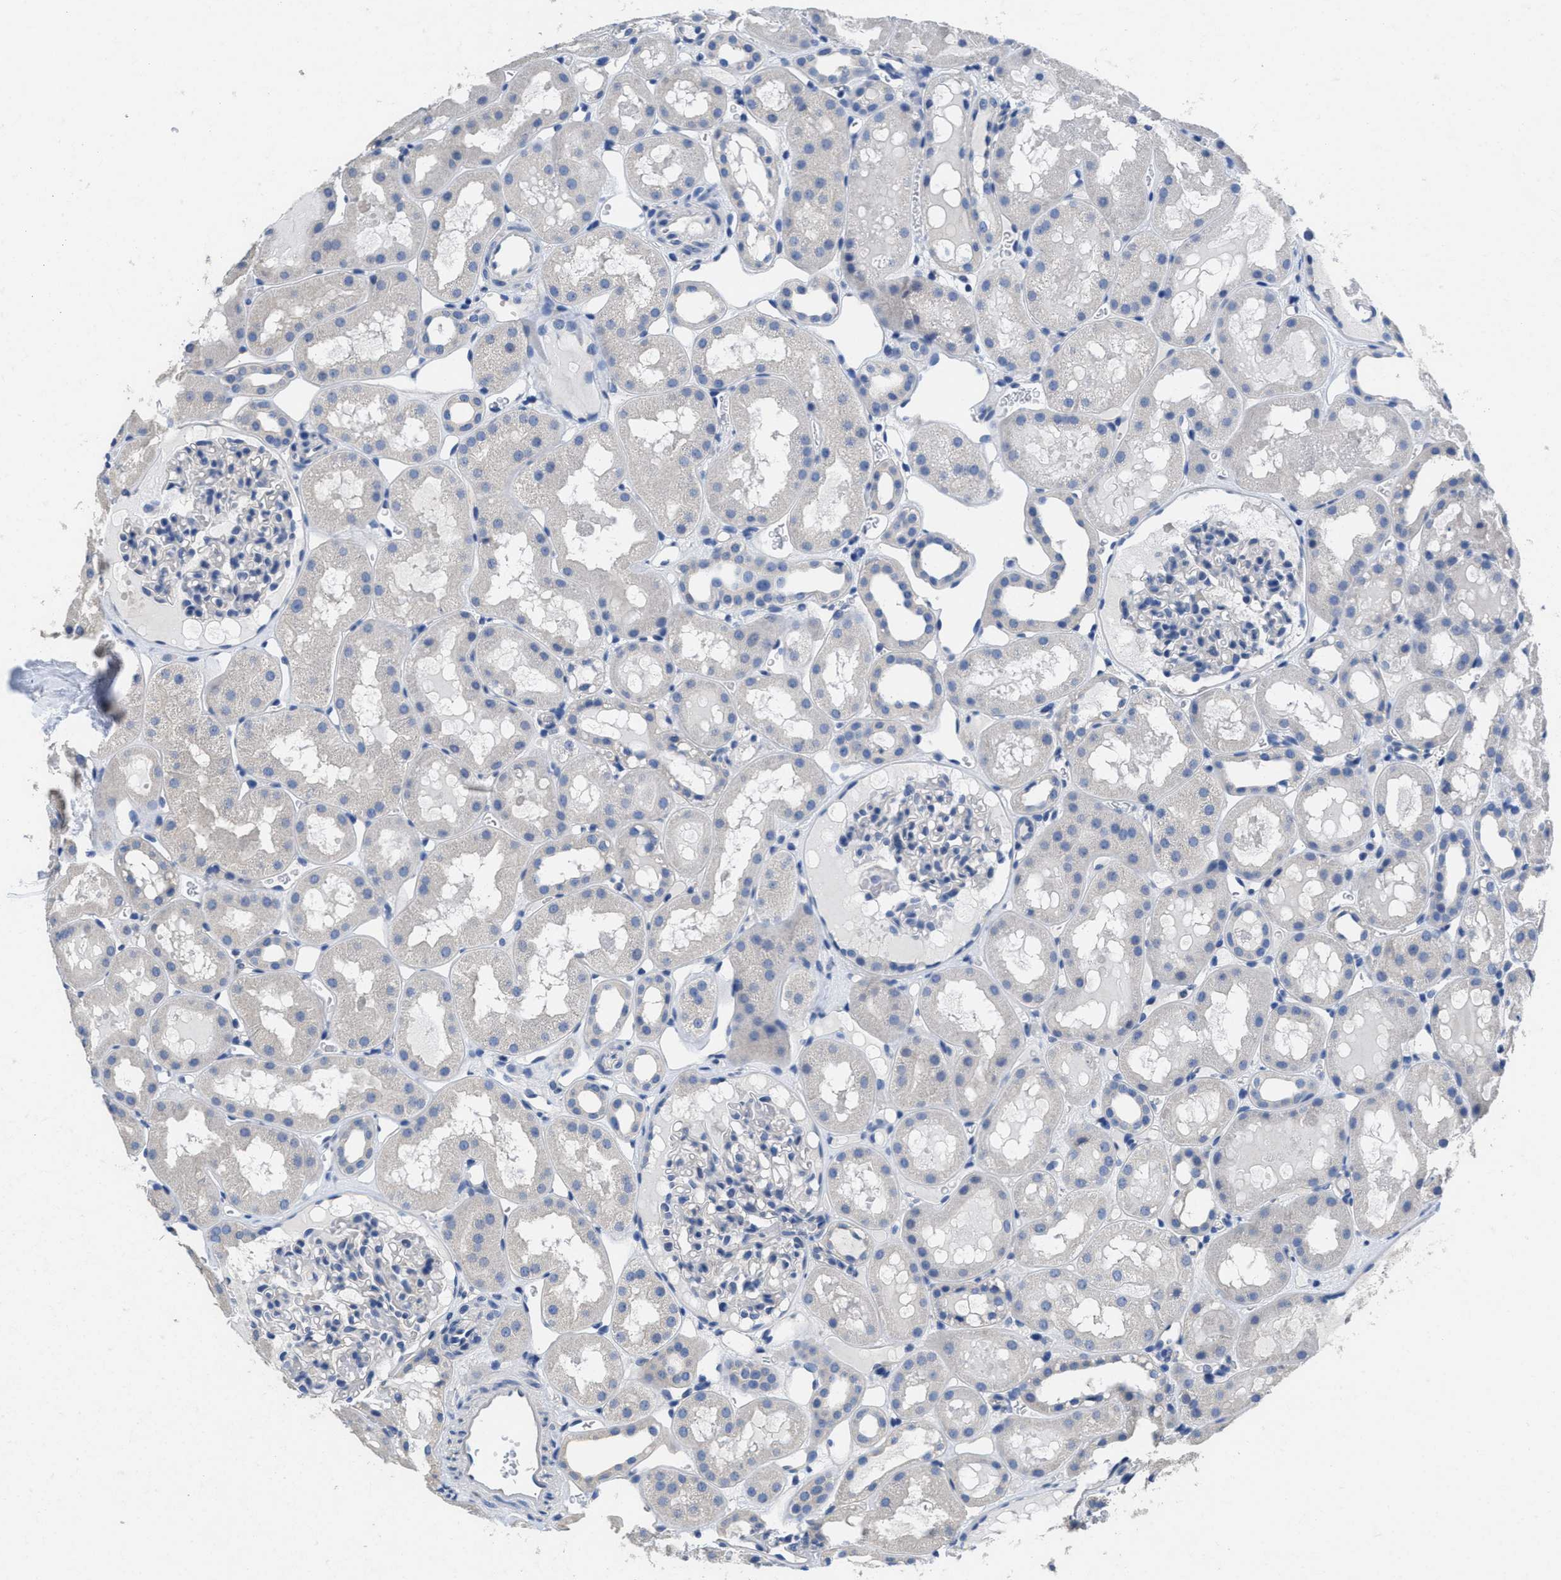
{"staining": {"intensity": "negative", "quantity": "none", "location": "none"}, "tissue": "kidney", "cell_type": "Cells in glomeruli", "image_type": "normal", "snomed": [{"axis": "morphology", "description": "Normal tissue, NOS"}, {"axis": "topography", "description": "Kidney"}, {"axis": "topography", "description": "Urinary bladder"}], "caption": "Cells in glomeruli show no significant protein positivity in benign kidney.", "gene": "CA9", "patient": {"sex": "male", "age": 16}}